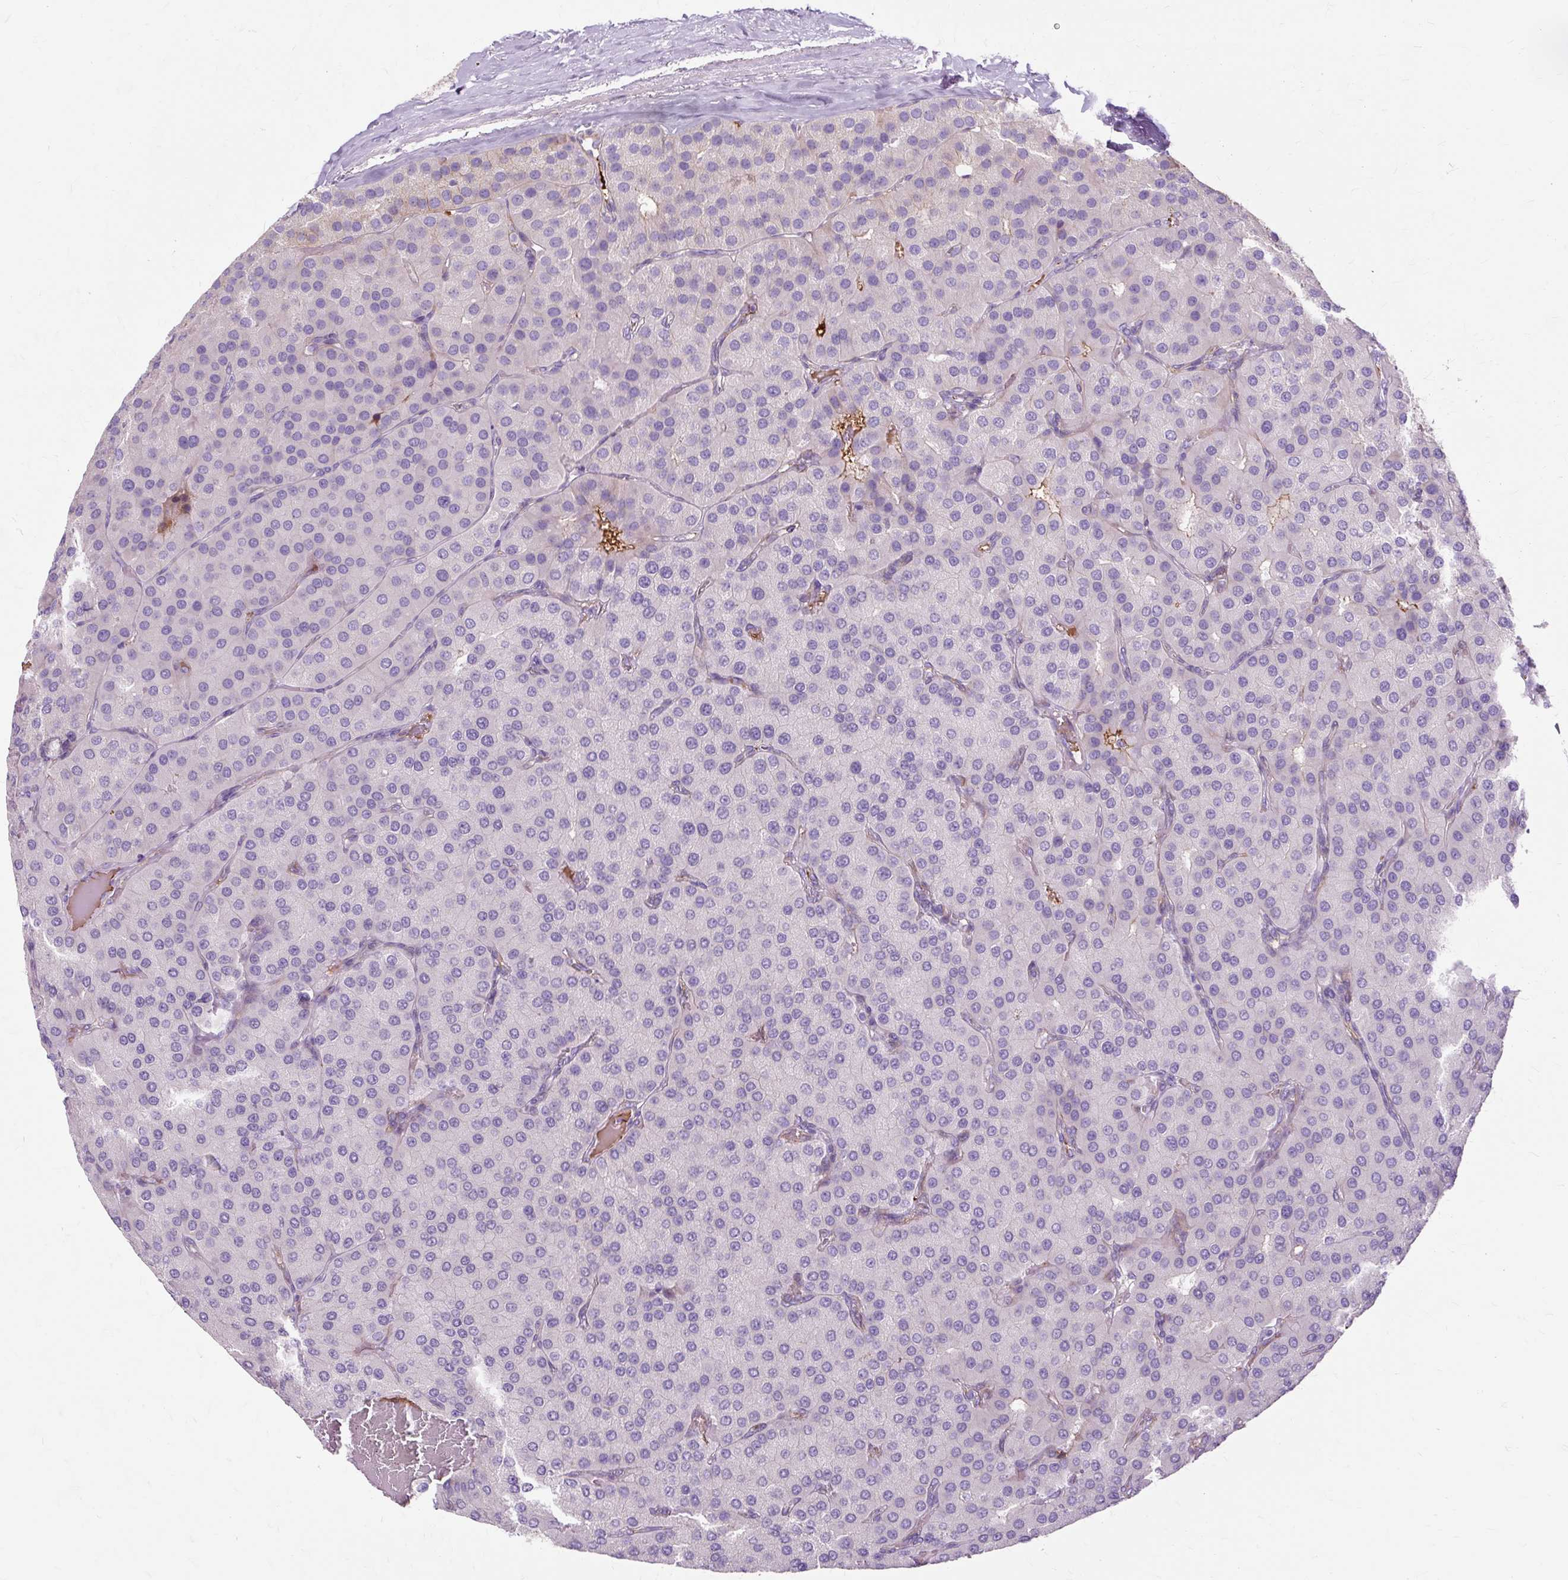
{"staining": {"intensity": "negative", "quantity": "none", "location": "none"}, "tissue": "parathyroid gland", "cell_type": "Glandular cells", "image_type": "normal", "snomed": [{"axis": "morphology", "description": "Normal tissue, NOS"}, {"axis": "morphology", "description": "Adenoma, NOS"}, {"axis": "topography", "description": "Parathyroid gland"}], "caption": "This is an IHC histopathology image of unremarkable parathyroid gland. There is no staining in glandular cells.", "gene": "DCTN4", "patient": {"sex": "female", "age": 86}}